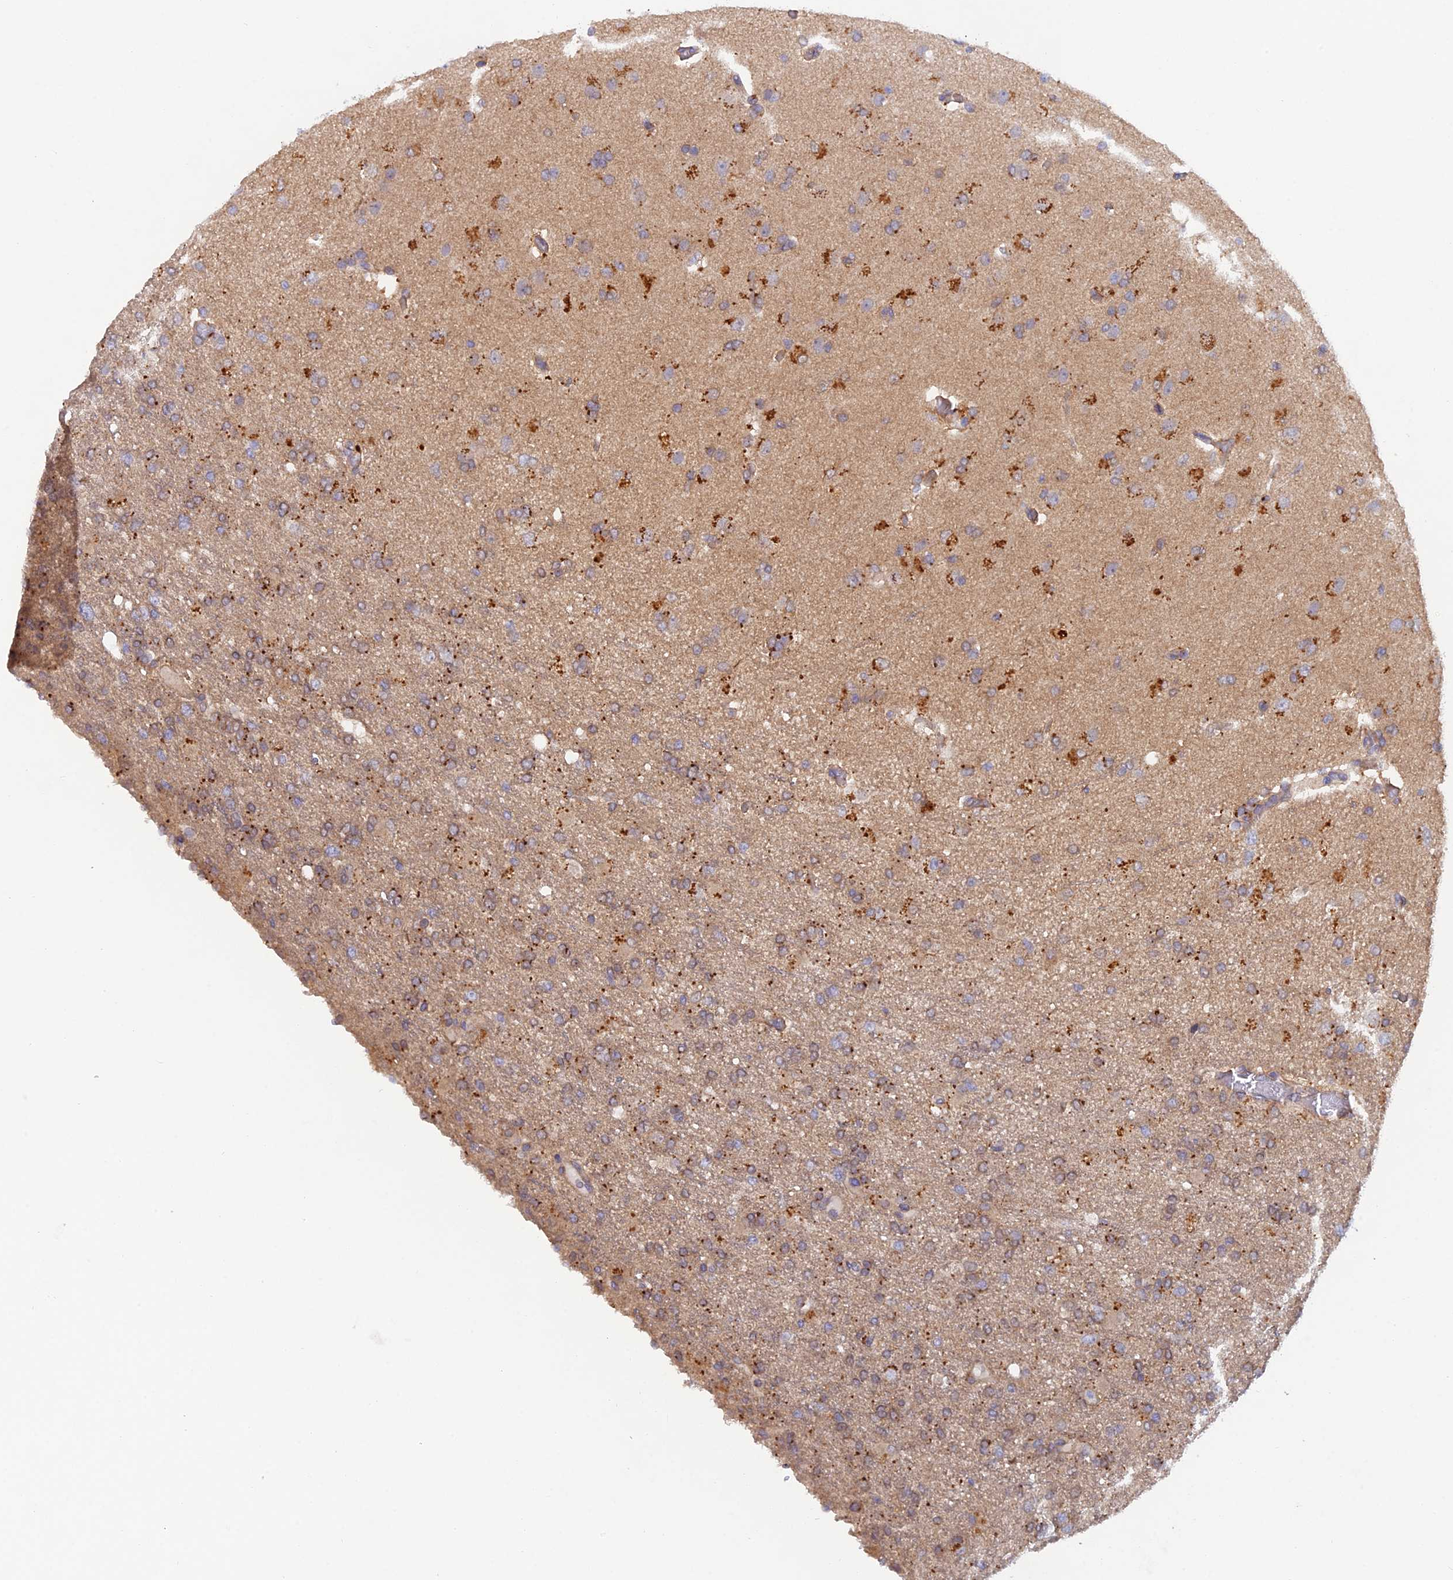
{"staining": {"intensity": "weak", "quantity": "<25%", "location": "cytoplasmic/membranous"}, "tissue": "glioma", "cell_type": "Tumor cells", "image_type": "cancer", "snomed": [{"axis": "morphology", "description": "Glioma, malignant, High grade"}, {"axis": "topography", "description": "Brain"}], "caption": "DAB (3,3'-diaminobenzidine) immunohistochemical staining of malignant glioma (high-grade) reveals no significant expression in tumor cells. The staining is performed using DAB brown chromogen with nuclei counter-stained in using hematoxylin.", "gene": "FZR1", "patient": {"sex": "female", "age": 74}}